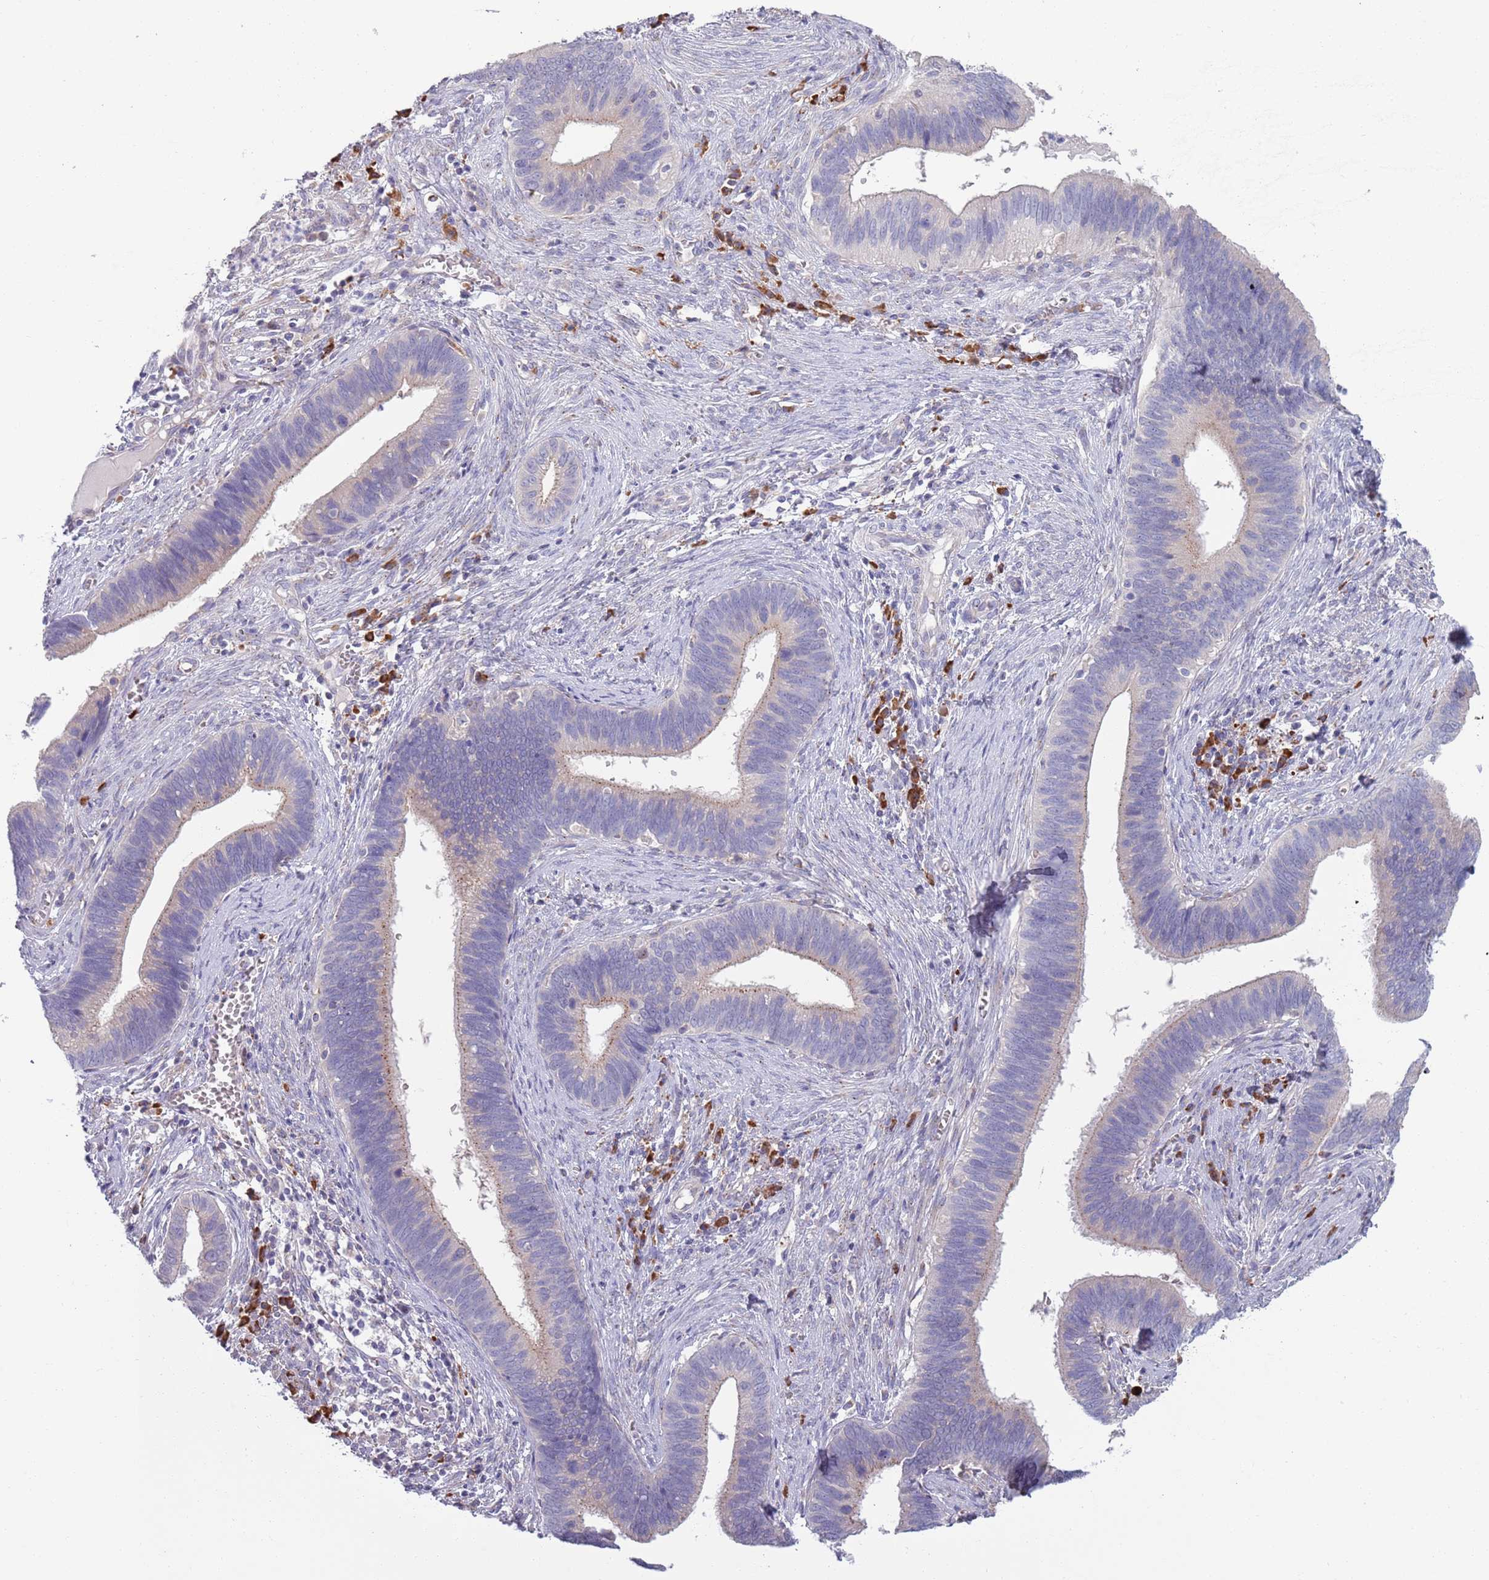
{"staining": {"intensity": "weak", "quantity": "<25%", "location": "cytoplasmic/membranous"}, "tissue": "cervical cancer", "cell_type": "Tumor cells", "image_type": "cancer", "snomed": [{"axis": "morphology", "description": "Adenocarcinoma, NOS"}, {"axis": "topography", "description": "Cervix"}], "caption": "Tumor cells are negative for protein expression in human adenocarcinoma (cervical).", "gene": "LTB", "patient": {"sex": "female", "age": 42}}